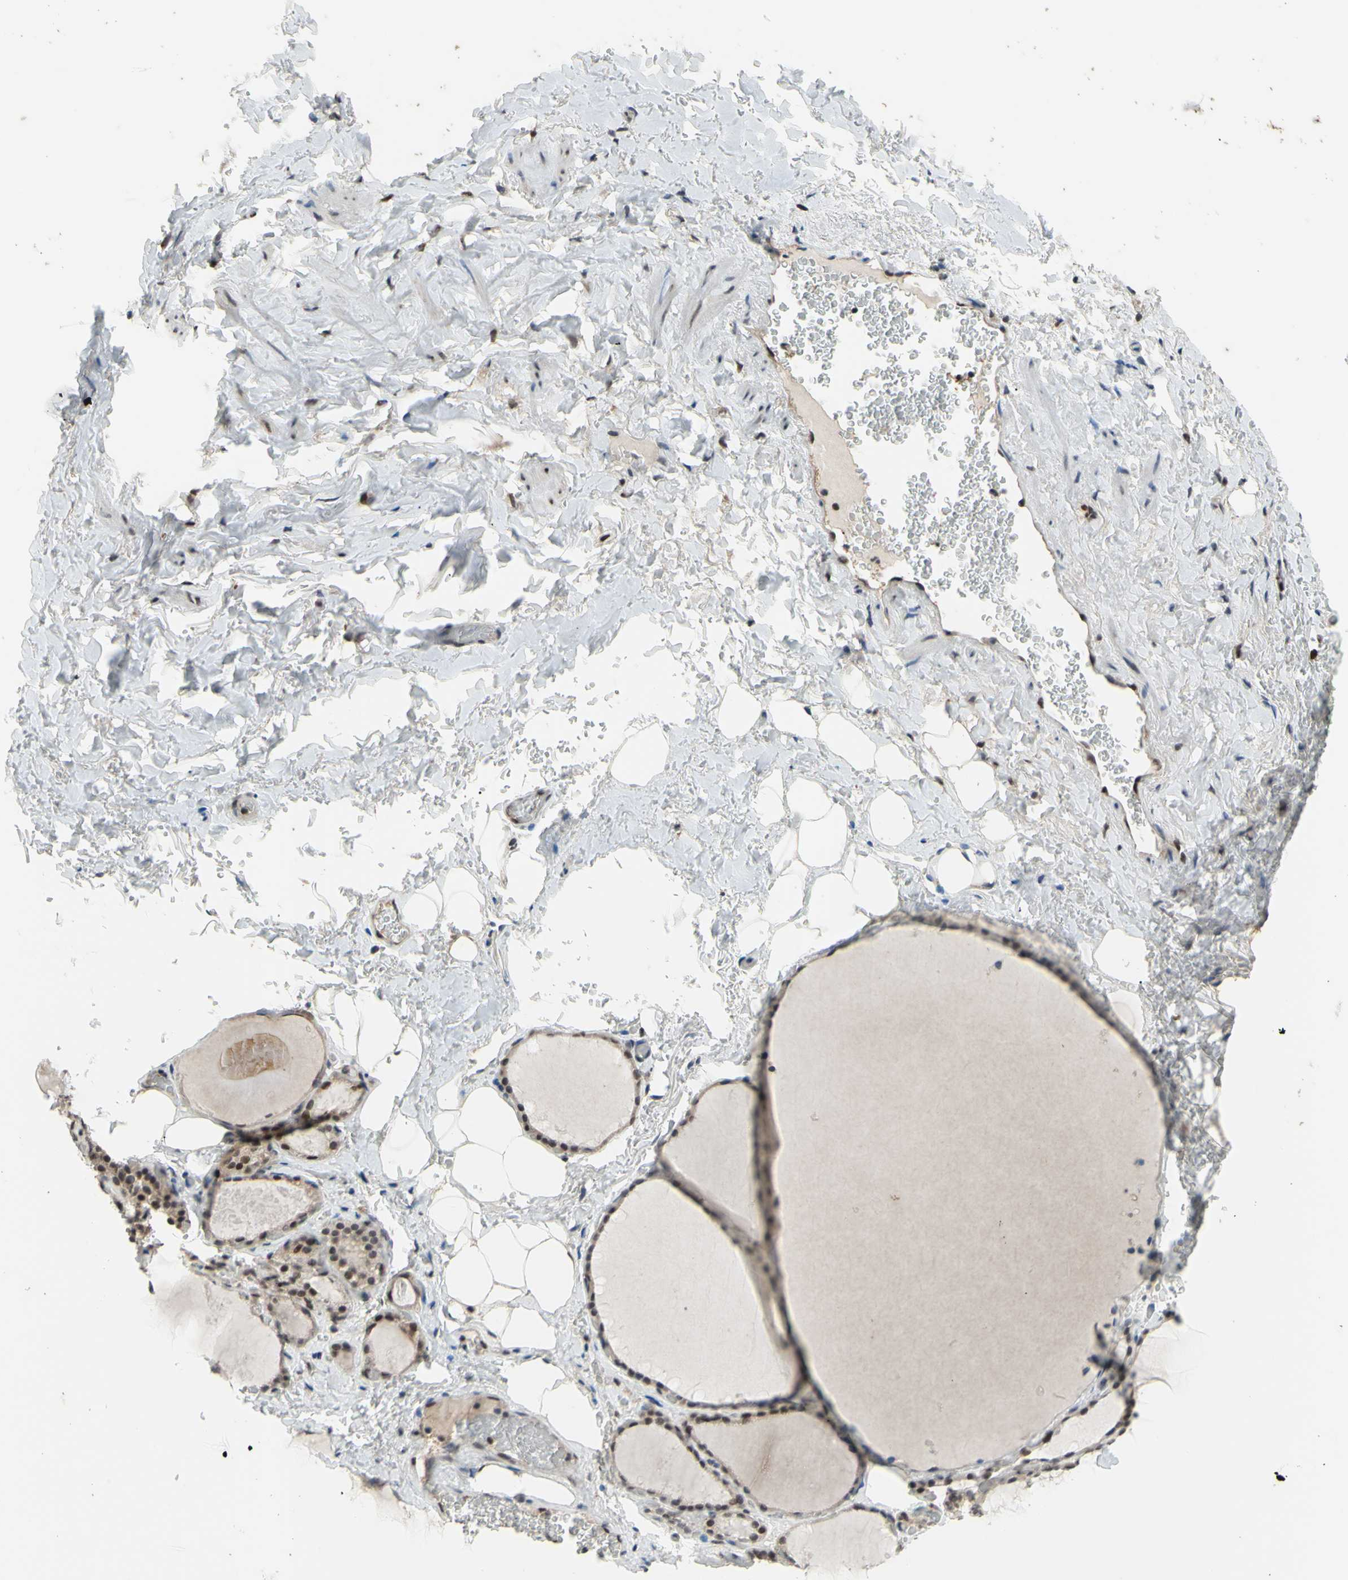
{"staining": {"intensity": "moderate", "quantity": ">75%", "location": "nuclear"}, "tissue": "thyroid gland", "cell_type": "Glandular cells", "image_type": "normal", "snomed": [{"axis": "morphology", "description": "Normal tissue, NOS"}, {"axis": "topography", "description": "Thyroid gland"}], "caption": "Thyroid gland stained for a protein (brown) displays moderate nuclear positive positivity in about >75% of glandular cells.", "gene": "FKBP5", "patient": {"sex": "male", "age": 61}}